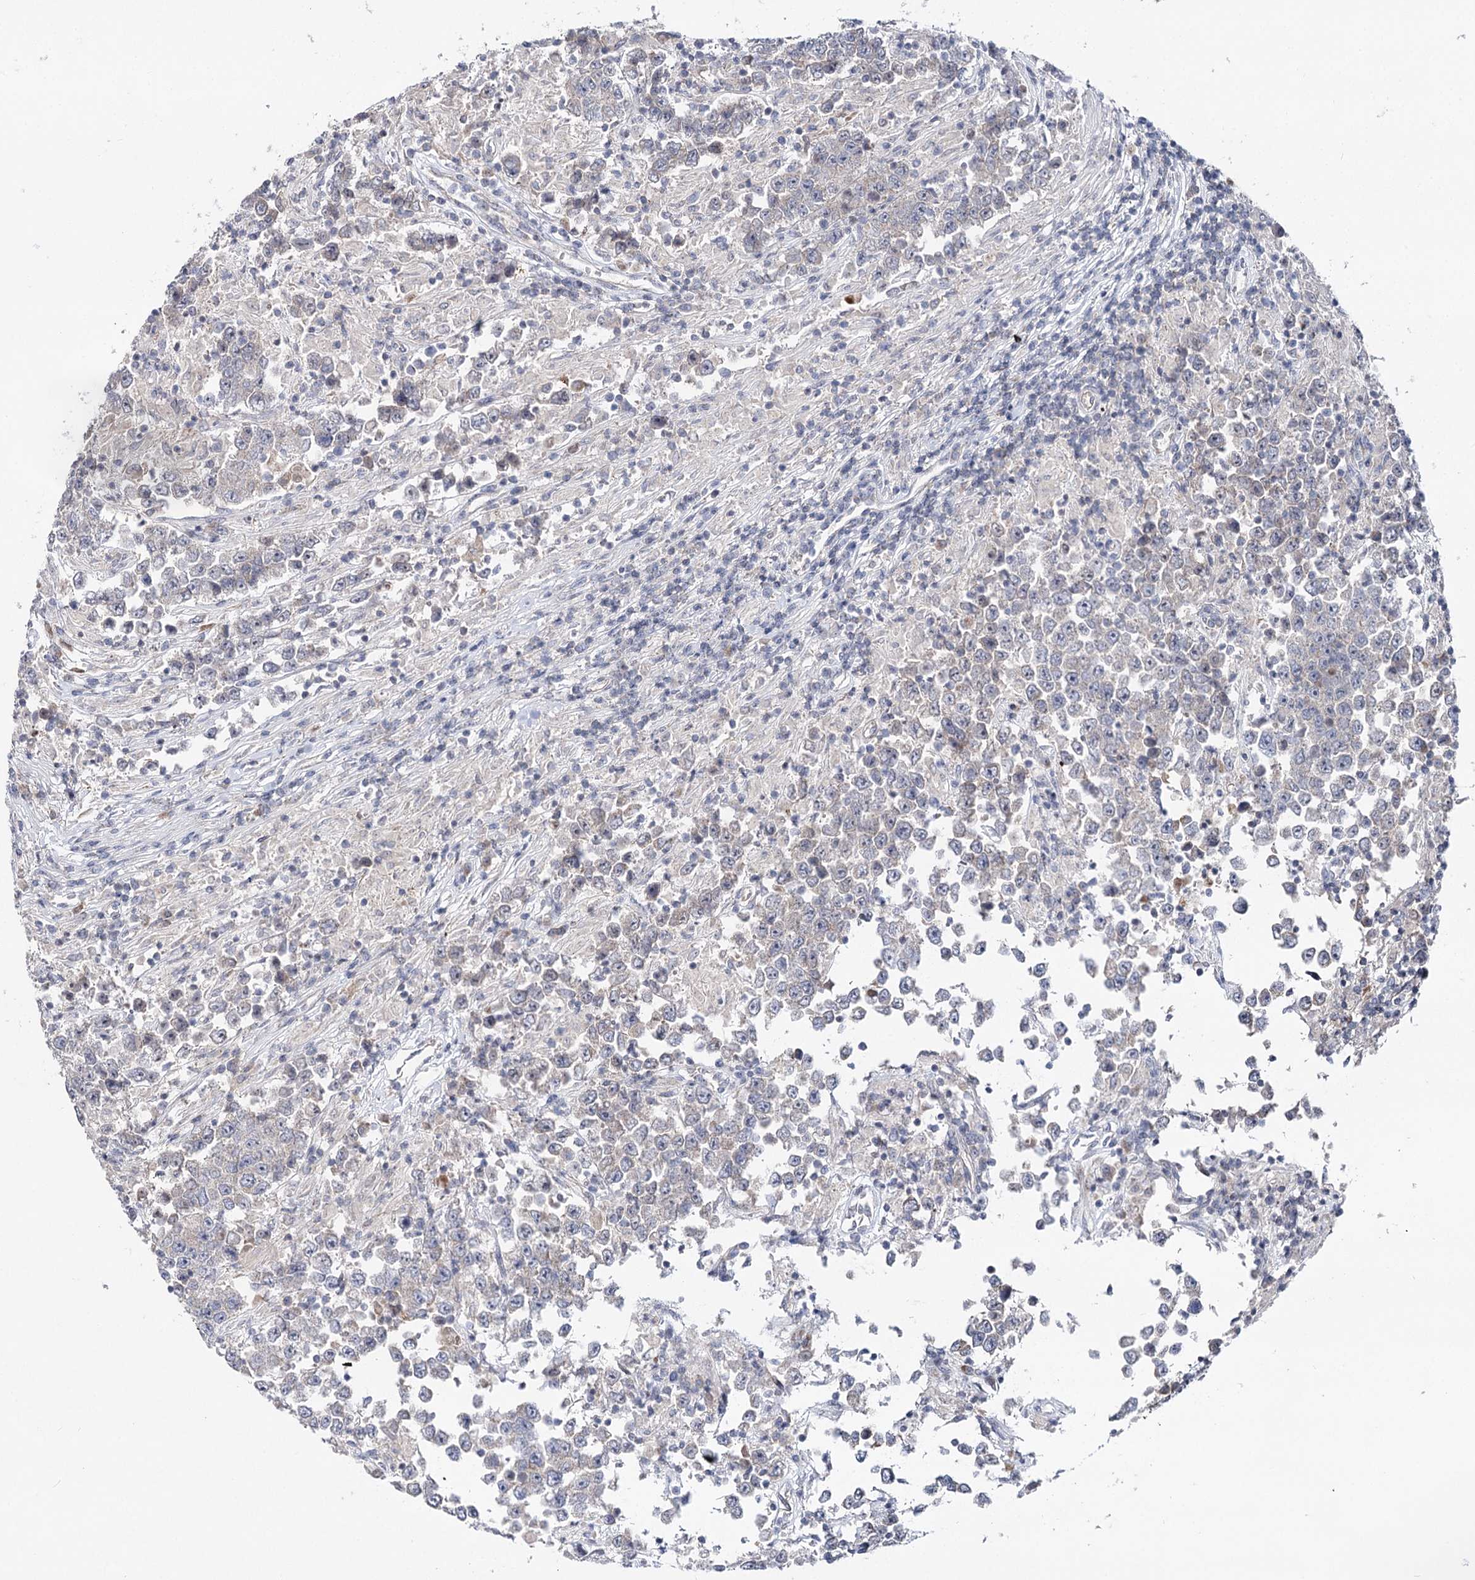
{"staining": {"intensity": "weak", "quantity": "<25%", "location": "cytoplasmic/membranous"}, "tissue": "testis cancer", "cell_type": "Tumor cells", "image_type": "cancer", "snomed": [{"axis": "morphology", "description": "Normal tissue, NOS"}, {"axis": "morphology", "description": "Urothelial carcinoma, High grade"}, {"axis": "morphology", "description": "Seminoma, NOS"}, {"axis": "morphology", "description": "Carcinoma, Embryonal, NOS"}, {"axis": "topography", "description": "Urinary bladder"}, {"axis": "topography", "description": "Testis"}], "caption": "Tumor cells are negative for brown protein staining in embryonal carcinoma (testis).", "gene": "PTGR1", "patient": {"sex": "male", "age": 41}}